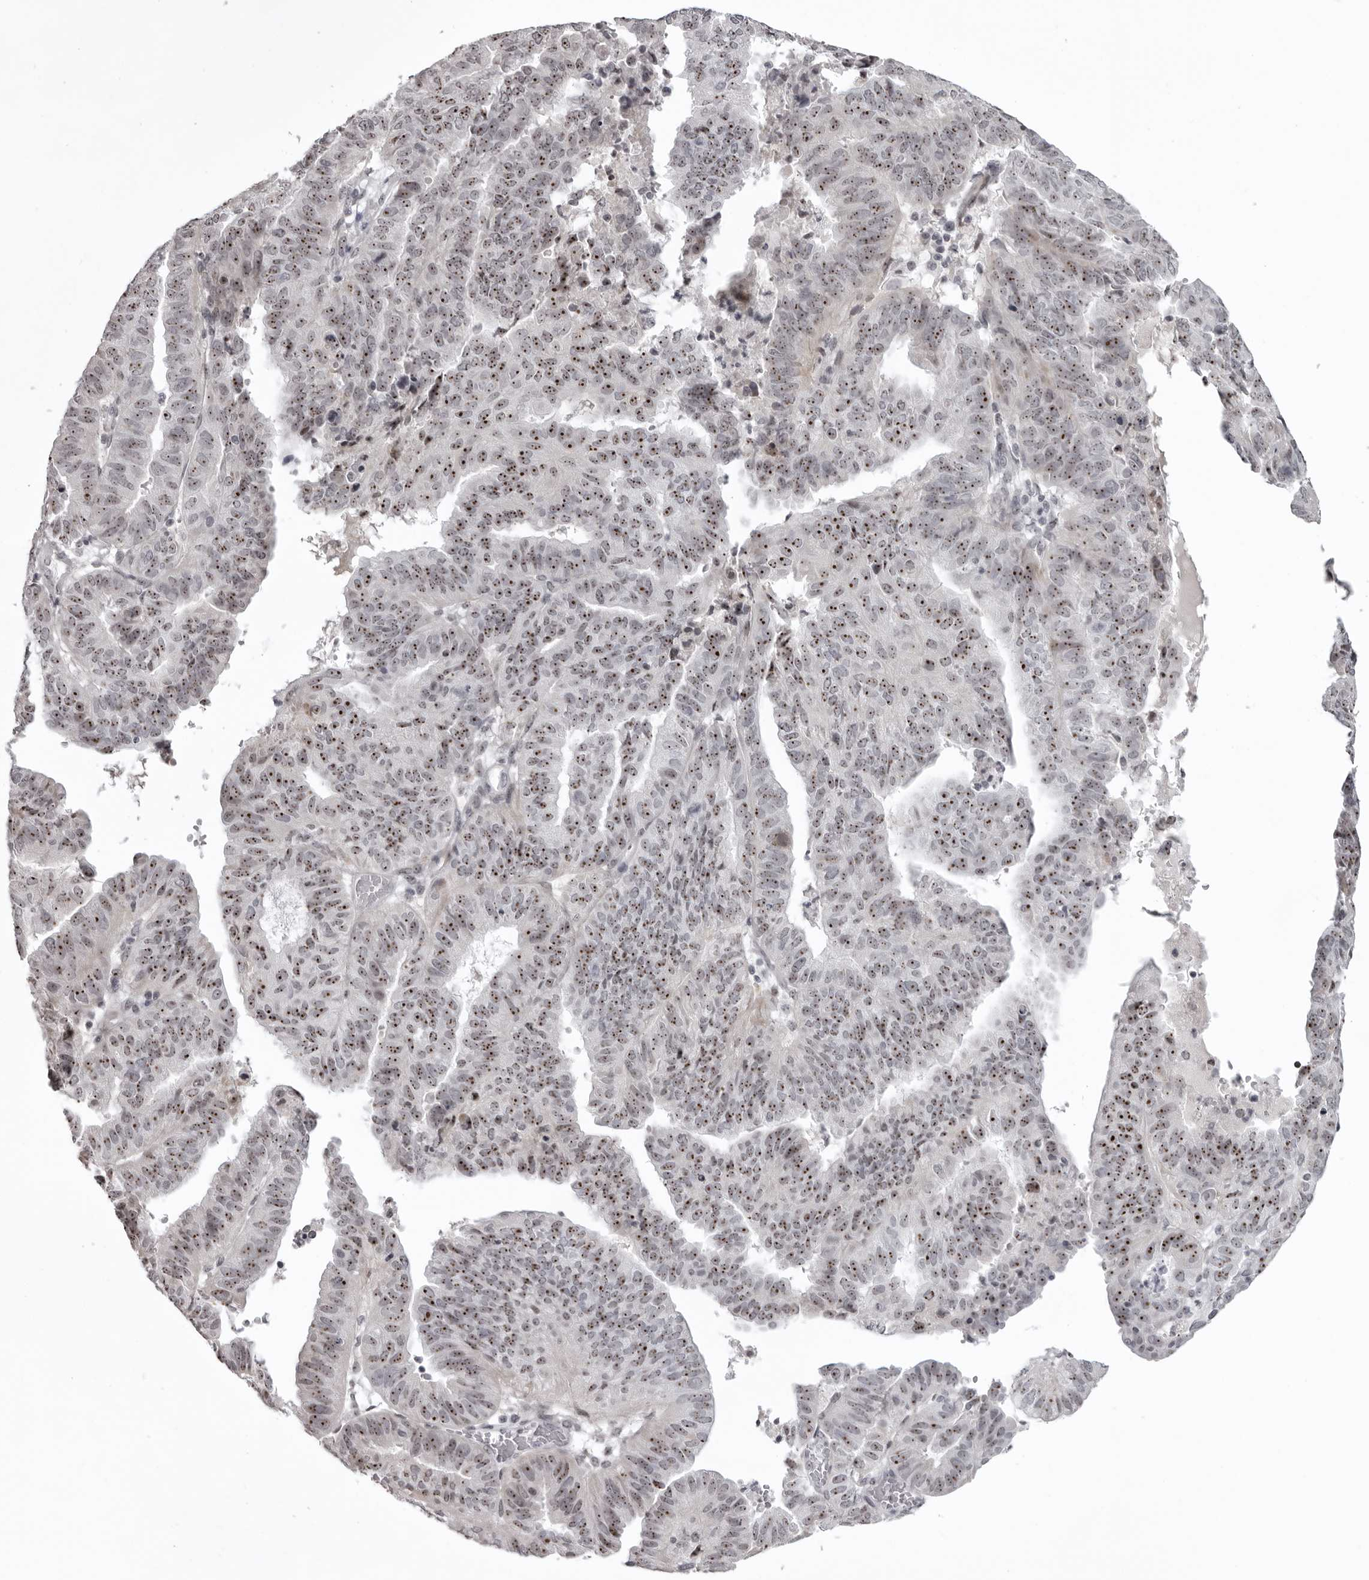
{"staining": {"intensity": "moderate", "quantity": ">75%", "location": "nuclear"}, "tissue": "endometrial cancer", "cell_type": "Tumor cells", "image_type": "cancer", "snomed": [{"axis": "morphology", "description": "Adenocarcinoma, NOS"}, {"axis": "topography", "description": "Uterus"}], "caption": "An image of human endometrial cancer (adenocarcinoma) stained for a protein shows moderate nuclear brown staining in tumor cells.", "gene": "HELZ", "patient": {"sex": "female", "age": 77}}